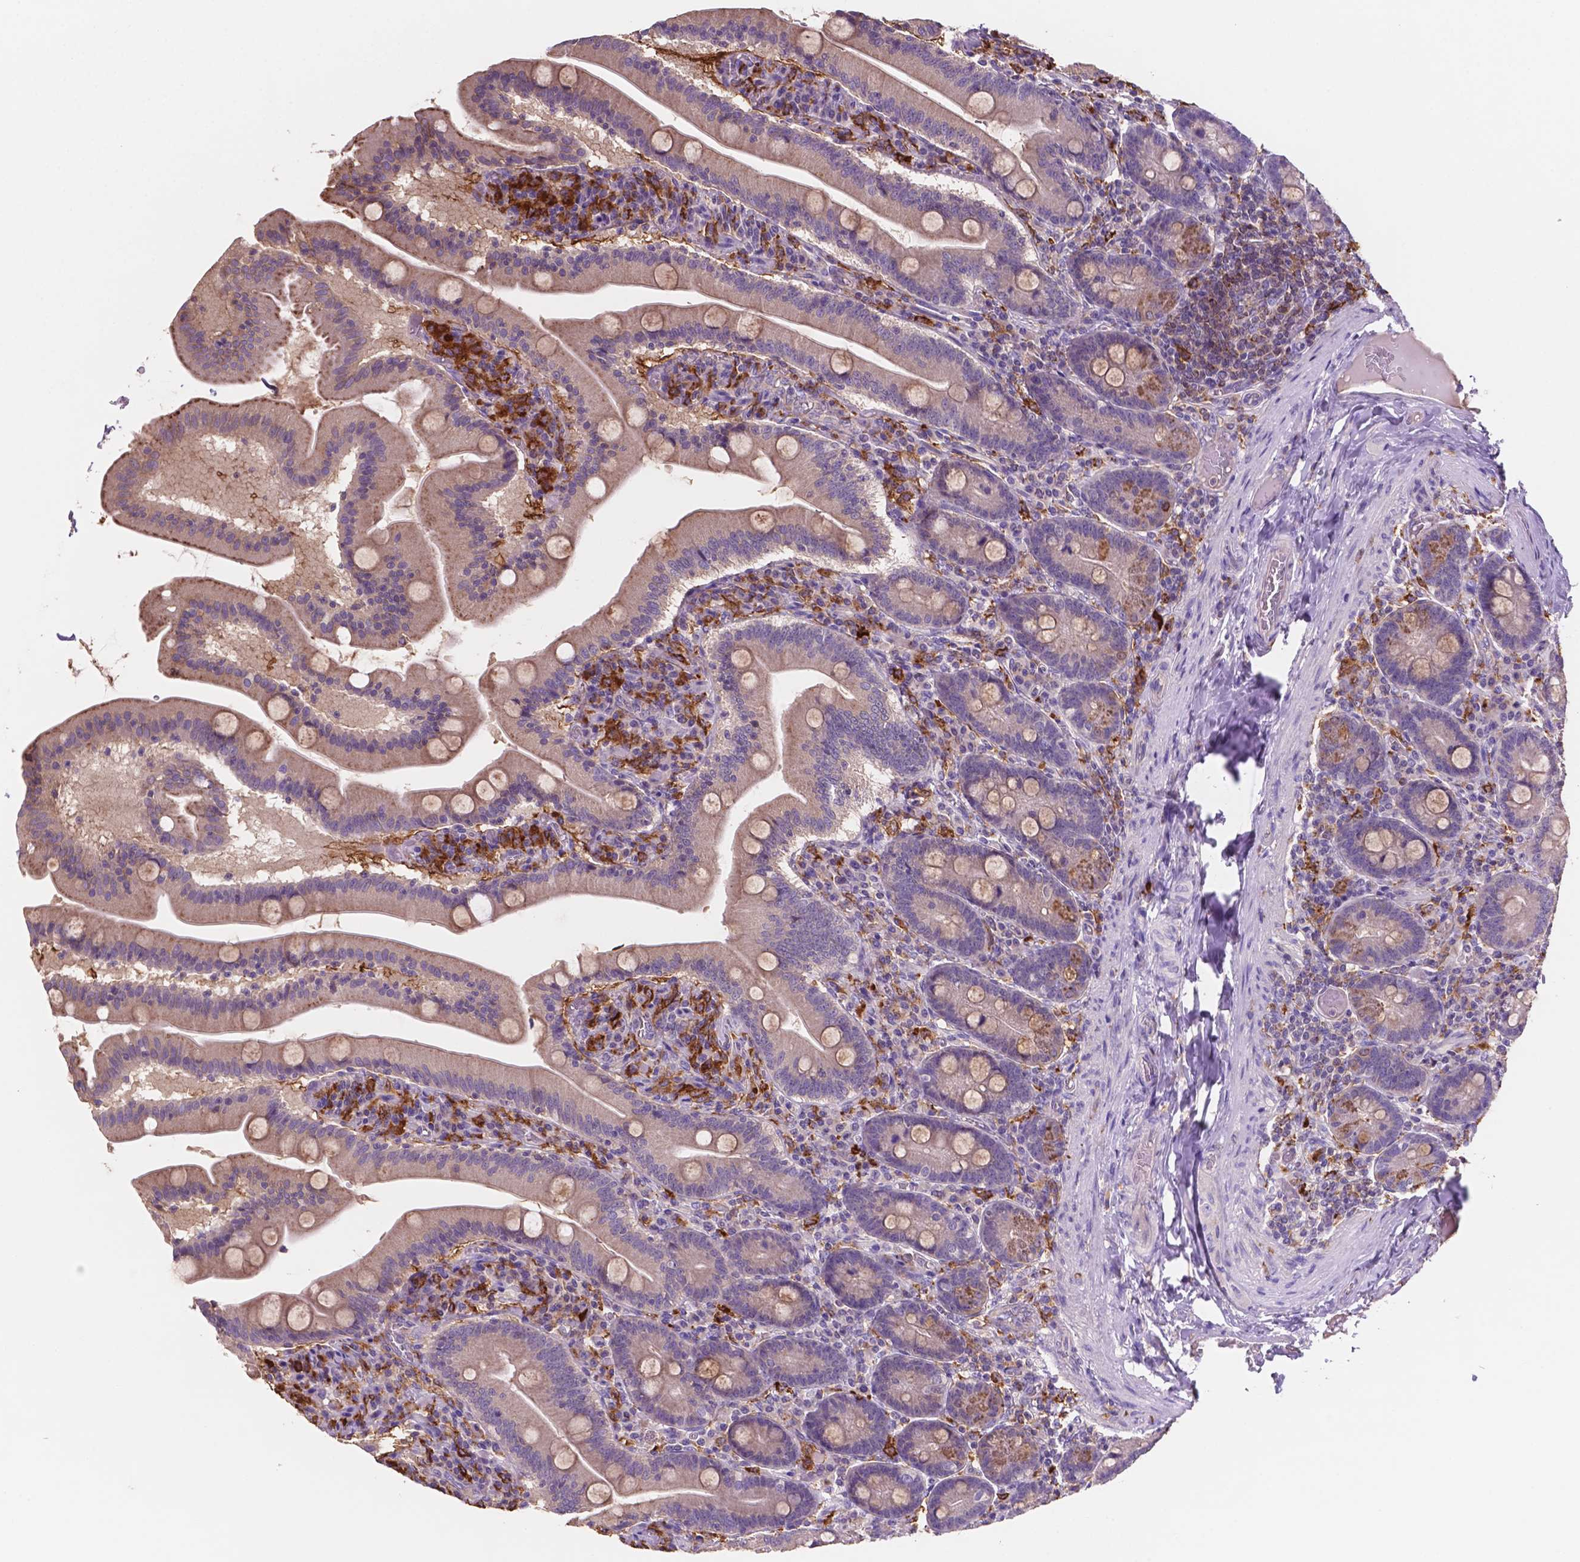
{"staining": {"intensity": "moderate", "quantity": "<25%", "location": "cytoplasmic/membranous"}, "tissue": "small intestine", "cell_type": "Glandular cells", "image_type": "normal", "snomed": [{"axis": "morphology", "description": "Normal tissue, NOS"}, {"axis": "topography", "description": "Small intestine"}], "caption": "Immunohistochemical staining of benign small intestine displays <25% levels of moderate cytoplasmic/membranous protein expression in approximately <25% of glandular cells.", "gene": "MKRN2OS", "patient": {"sex": "male", "age": 37}}